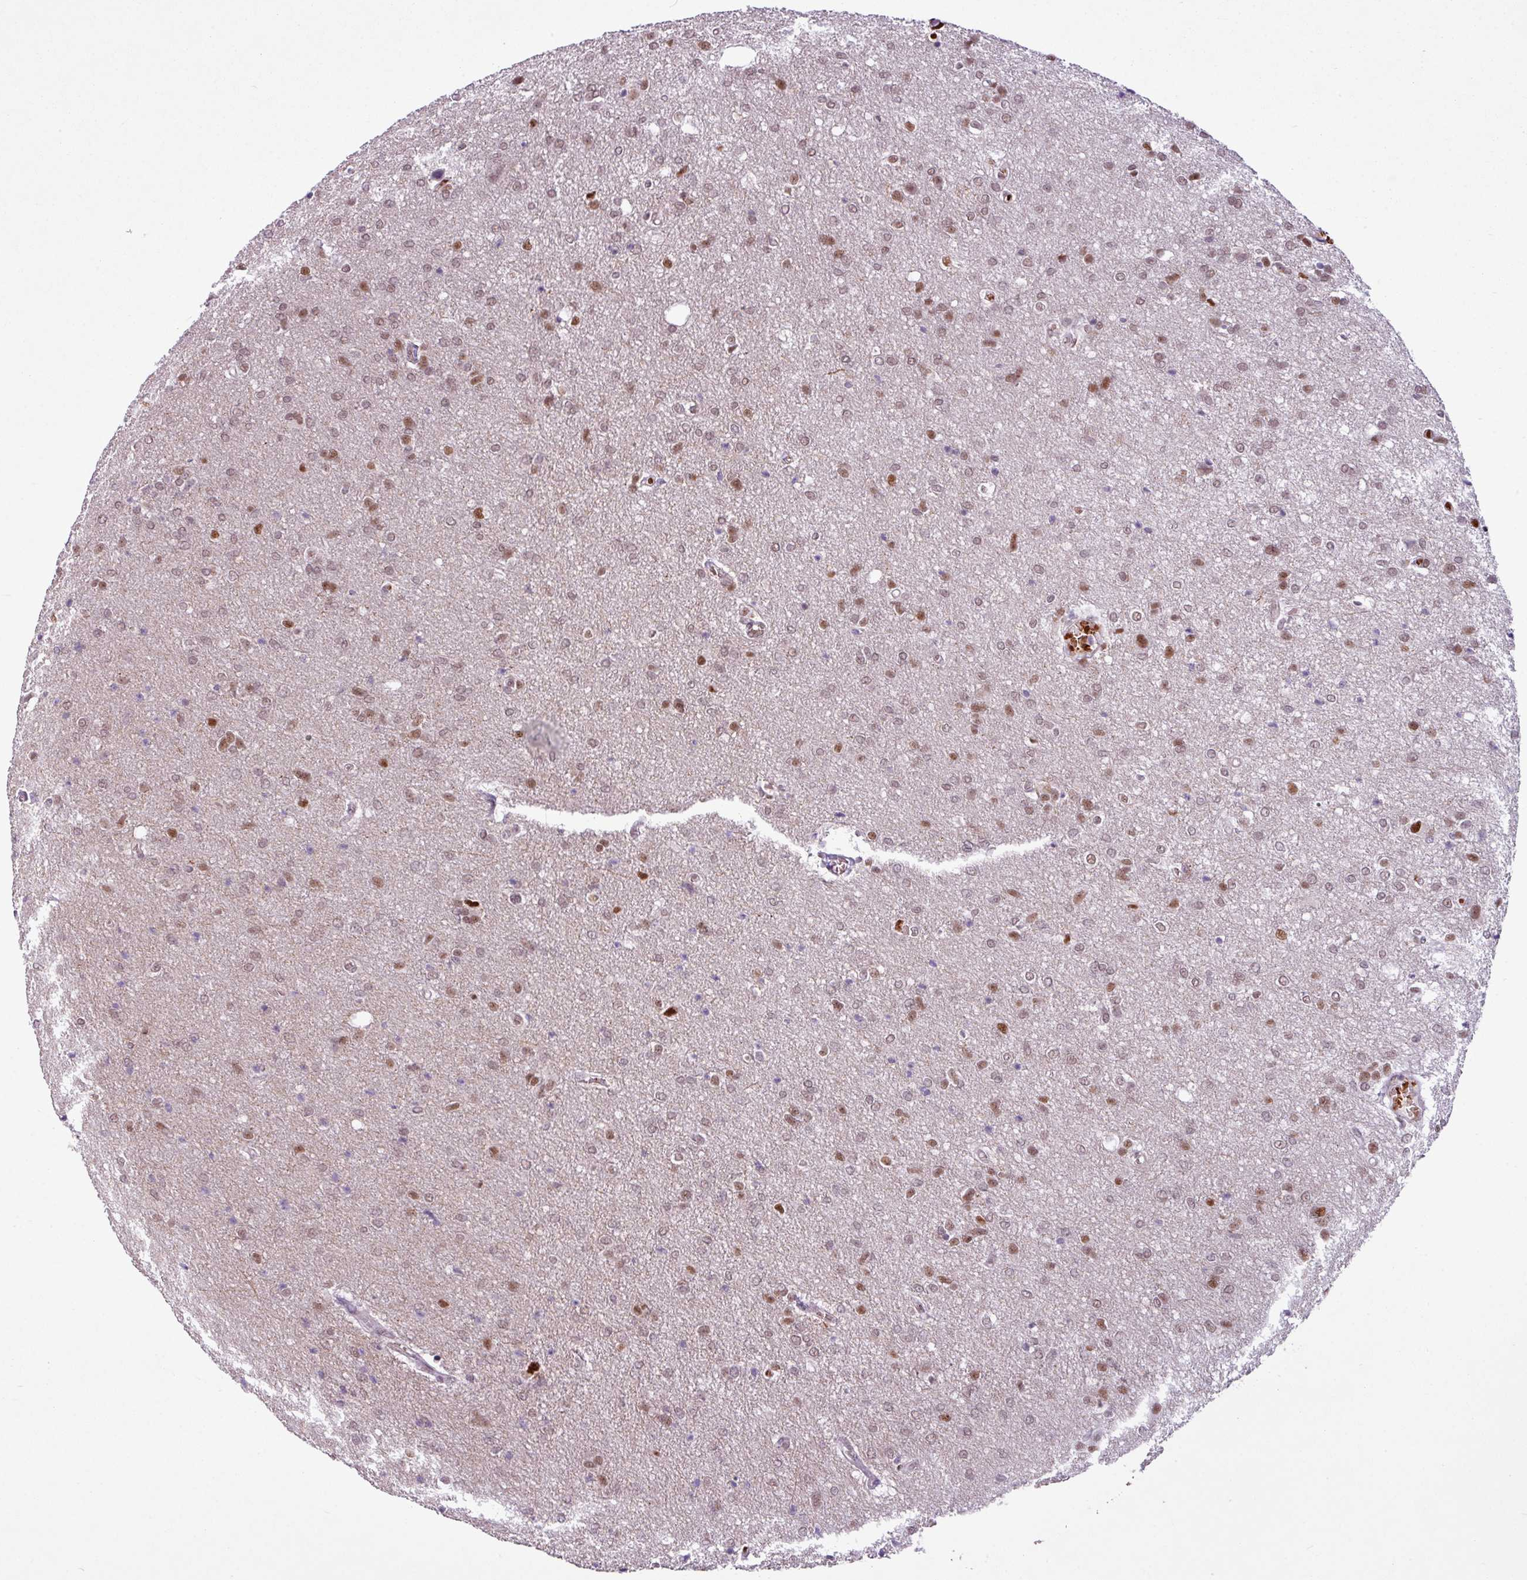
{"staining": {"intensity": "moderate", "quantity": "25%-75%", "location": "nuclear"}, "tissue": "glioma", "cell_type": "Tumor cells", "image_type": "cancer", "snomed": [{"axis": "morphology", "description": "Glioma, malignant, Low grade"}, {"axis": "topography", "description": "Brain"}], "caption": "High-magnification brightfield microscopy of glioma stained with DAB (brown) and counterstained with hematoxylin (blue). tumor cells exhibit moderate nuclear positivity is present in approximately25%-75% of cells.", "gene": "PRDM5", "patient": {"sex": "male", "age": 26}}